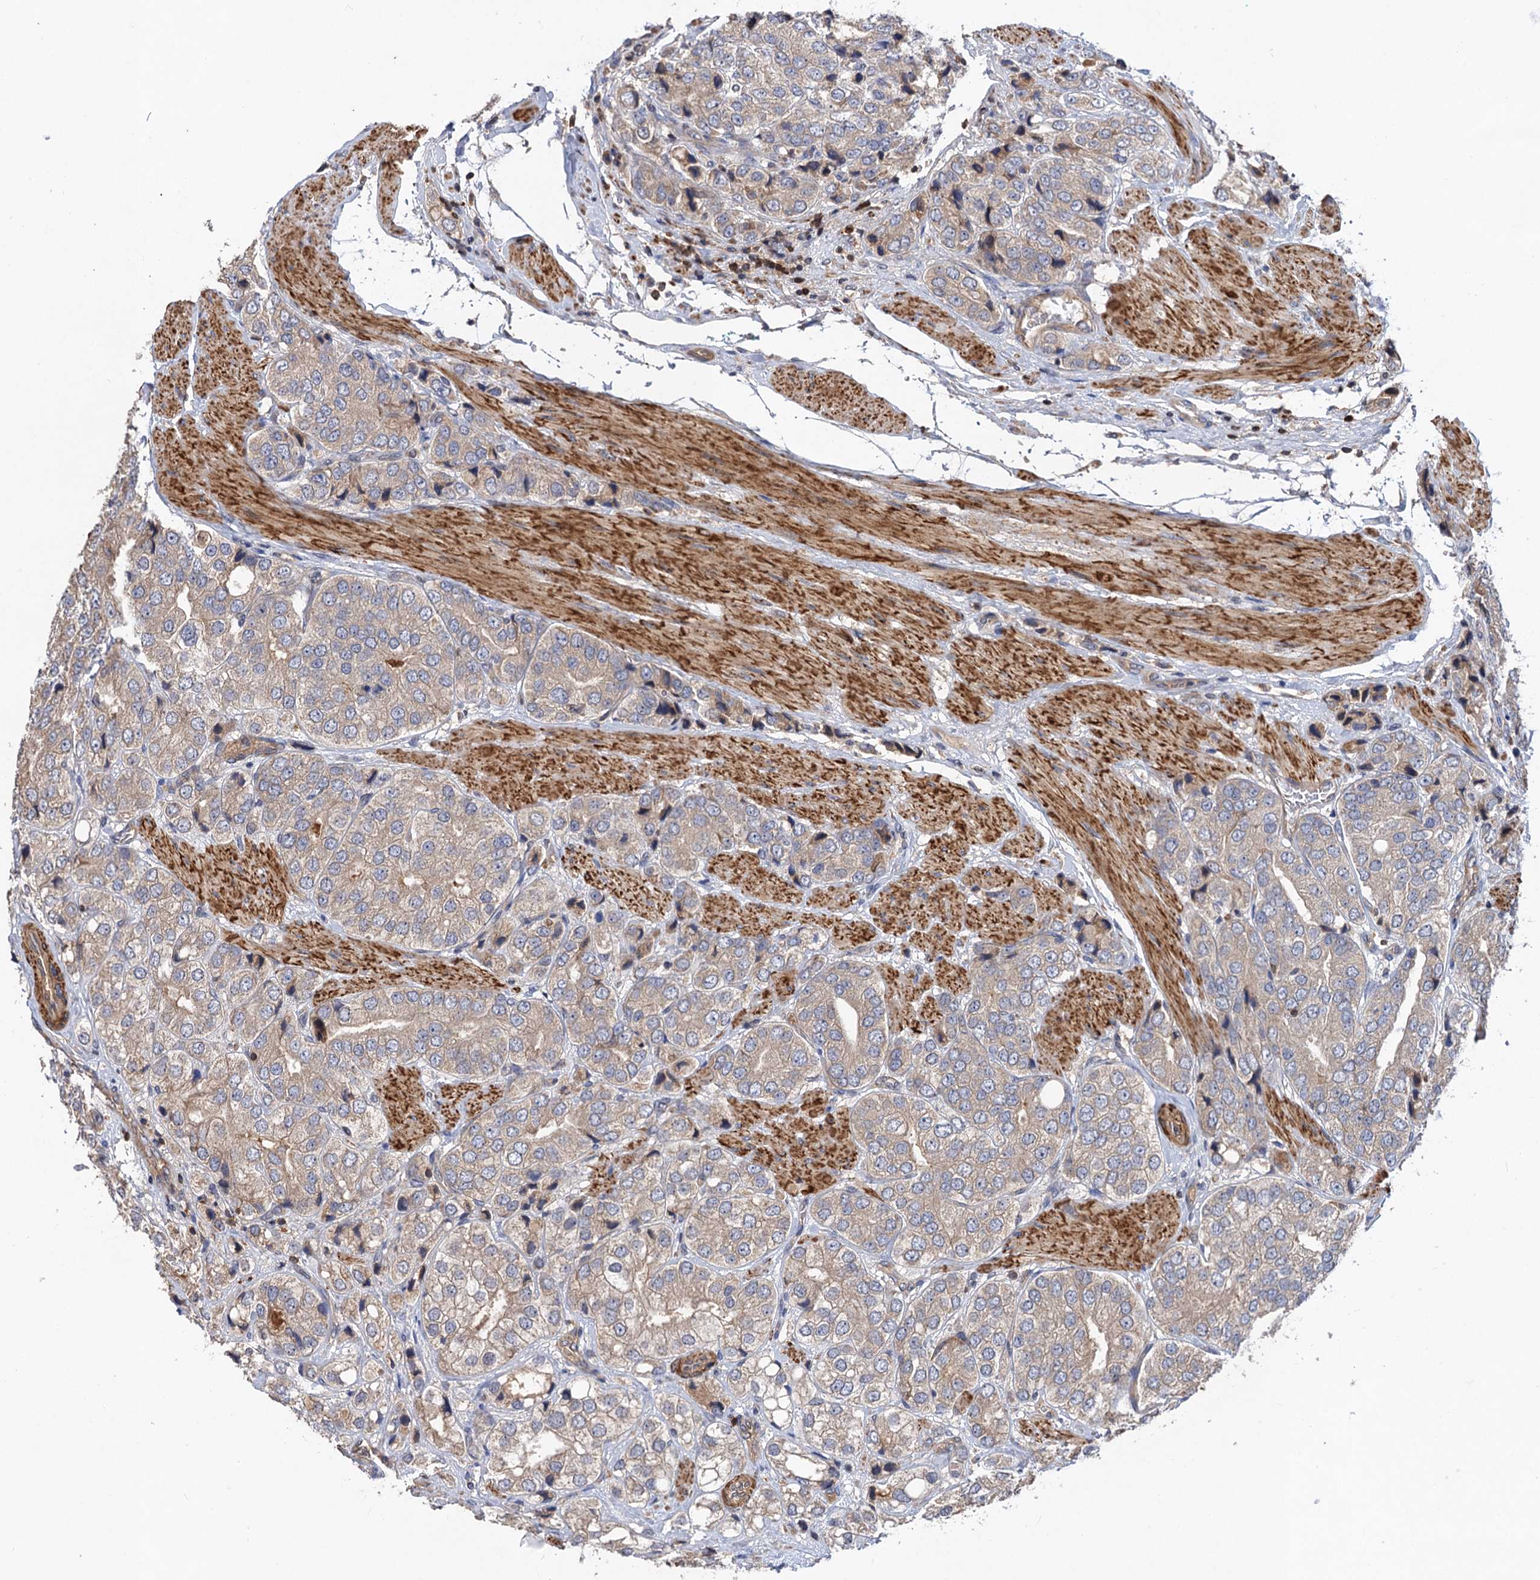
{"staining": {"intensity": "weak", "quantity": "25%-75%", "location": "cytoplasmic/membranous"}, "tissue": "prostate cancer", "cell_type": "Tumor cells", "image_type": "cancer", "snomed": [{"axis": "morphology", "description": "Adenocarcinoma, High grade"}, {"axis": "topography", "description": "Prostate"}], "caption": "Human prostate high-grade adenocarcinoma stained with a protein marker demonstrates weak staining in tumor cells.", "gene": "DGKA", "patient": {"sex": "male", "age": 50}}